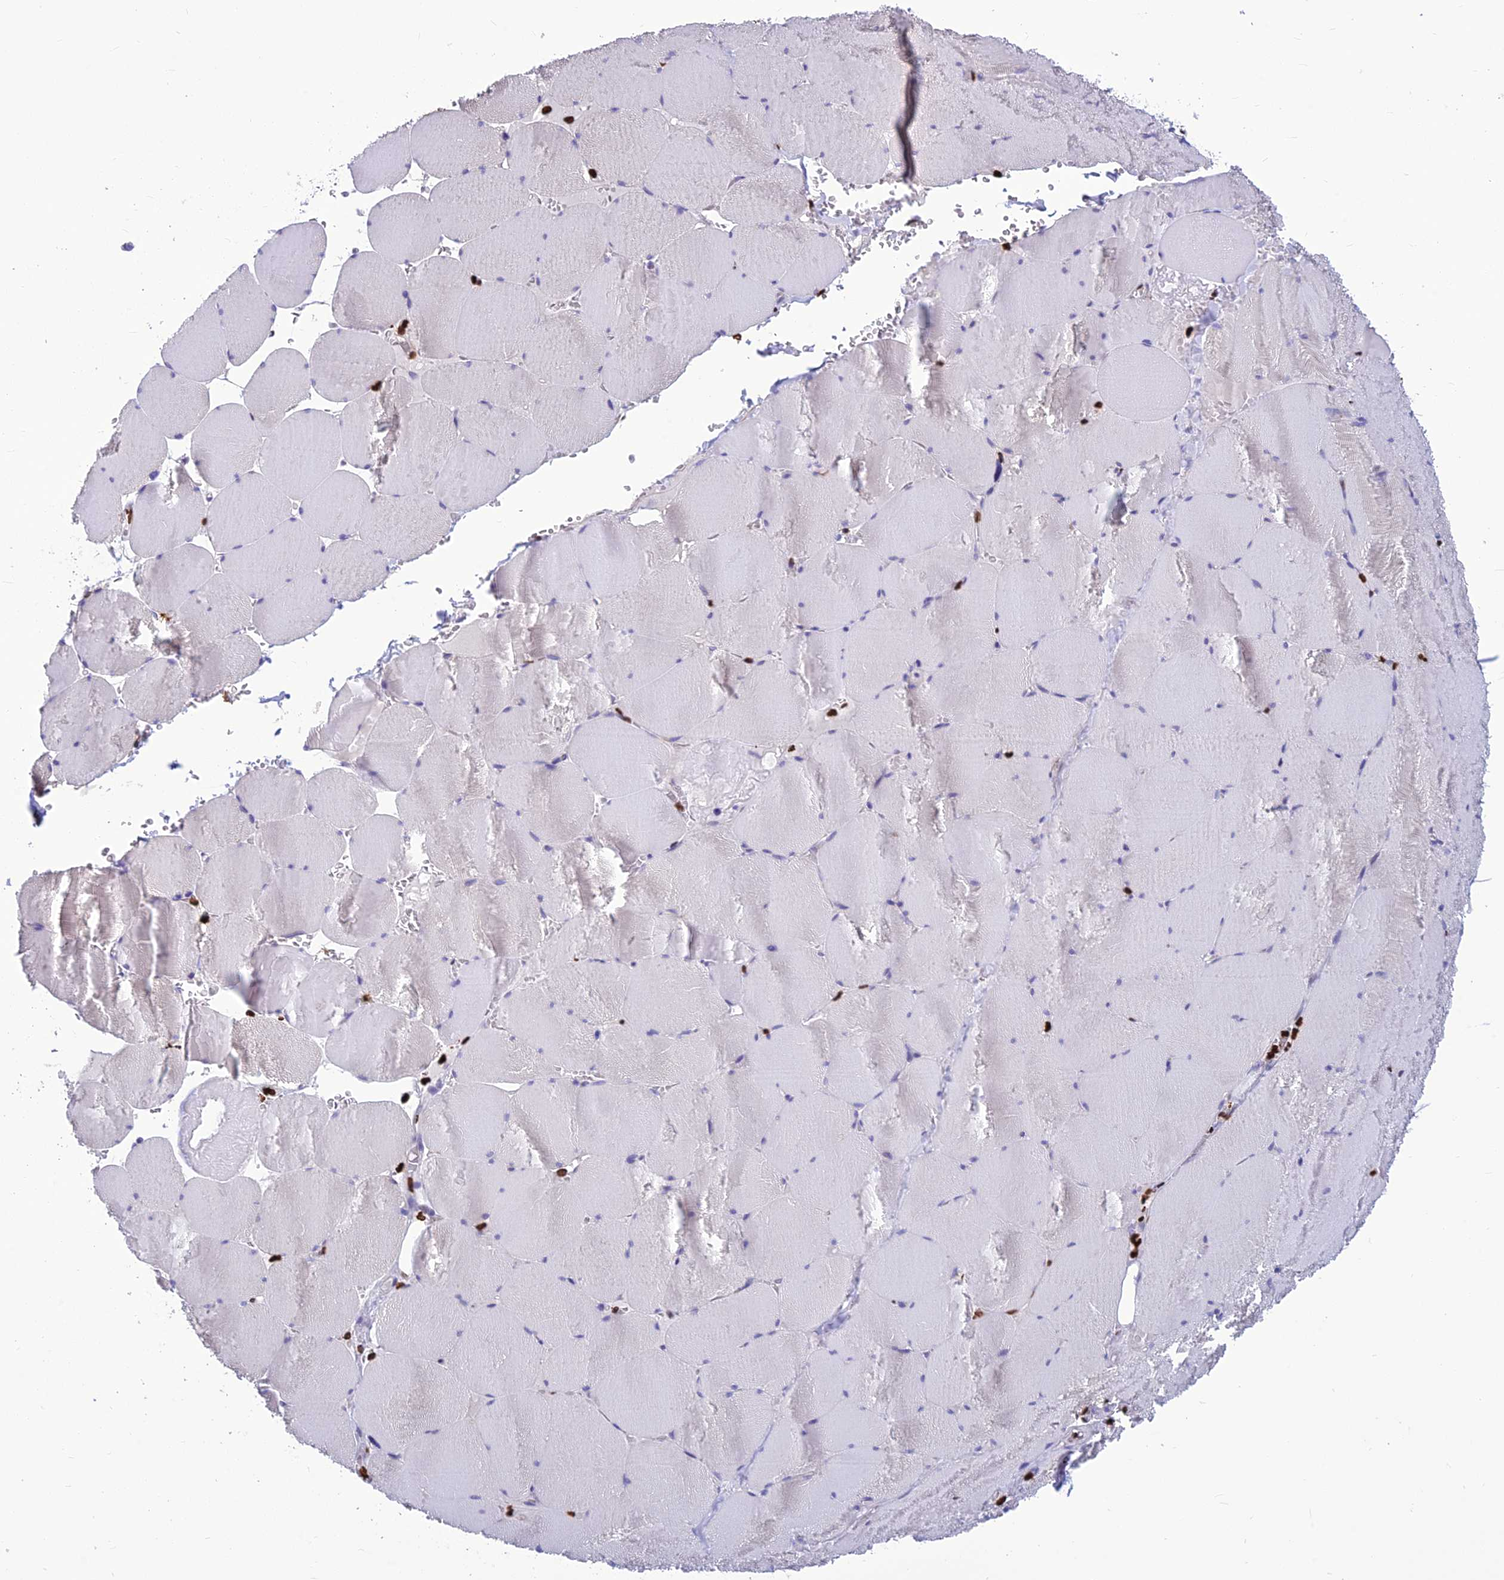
{"staining": {"intensity": "strong", "quantity": "25%-75%", "location": "nuclear"}, "tissue": "skeletal muscle", "cell_type": "Myocytes", "image_type": "normal", "snomed": [{"axis": "morphology", "description": "Normal tissue, NOS"}, {"axis": "topography", "description": "Skeletal muscle"}, {"axis": "topography", "description": "Head-Neck"}], "caption": "Immunohistochemistry of unremarkable skeletal muscle demonstrates high levels of strong nuclear positivity in about 25%-75% of myocytes. Nuclei are stained in blue.", "gene": "AKAP17A", "patient": {"sex": "male", "age": 66}}